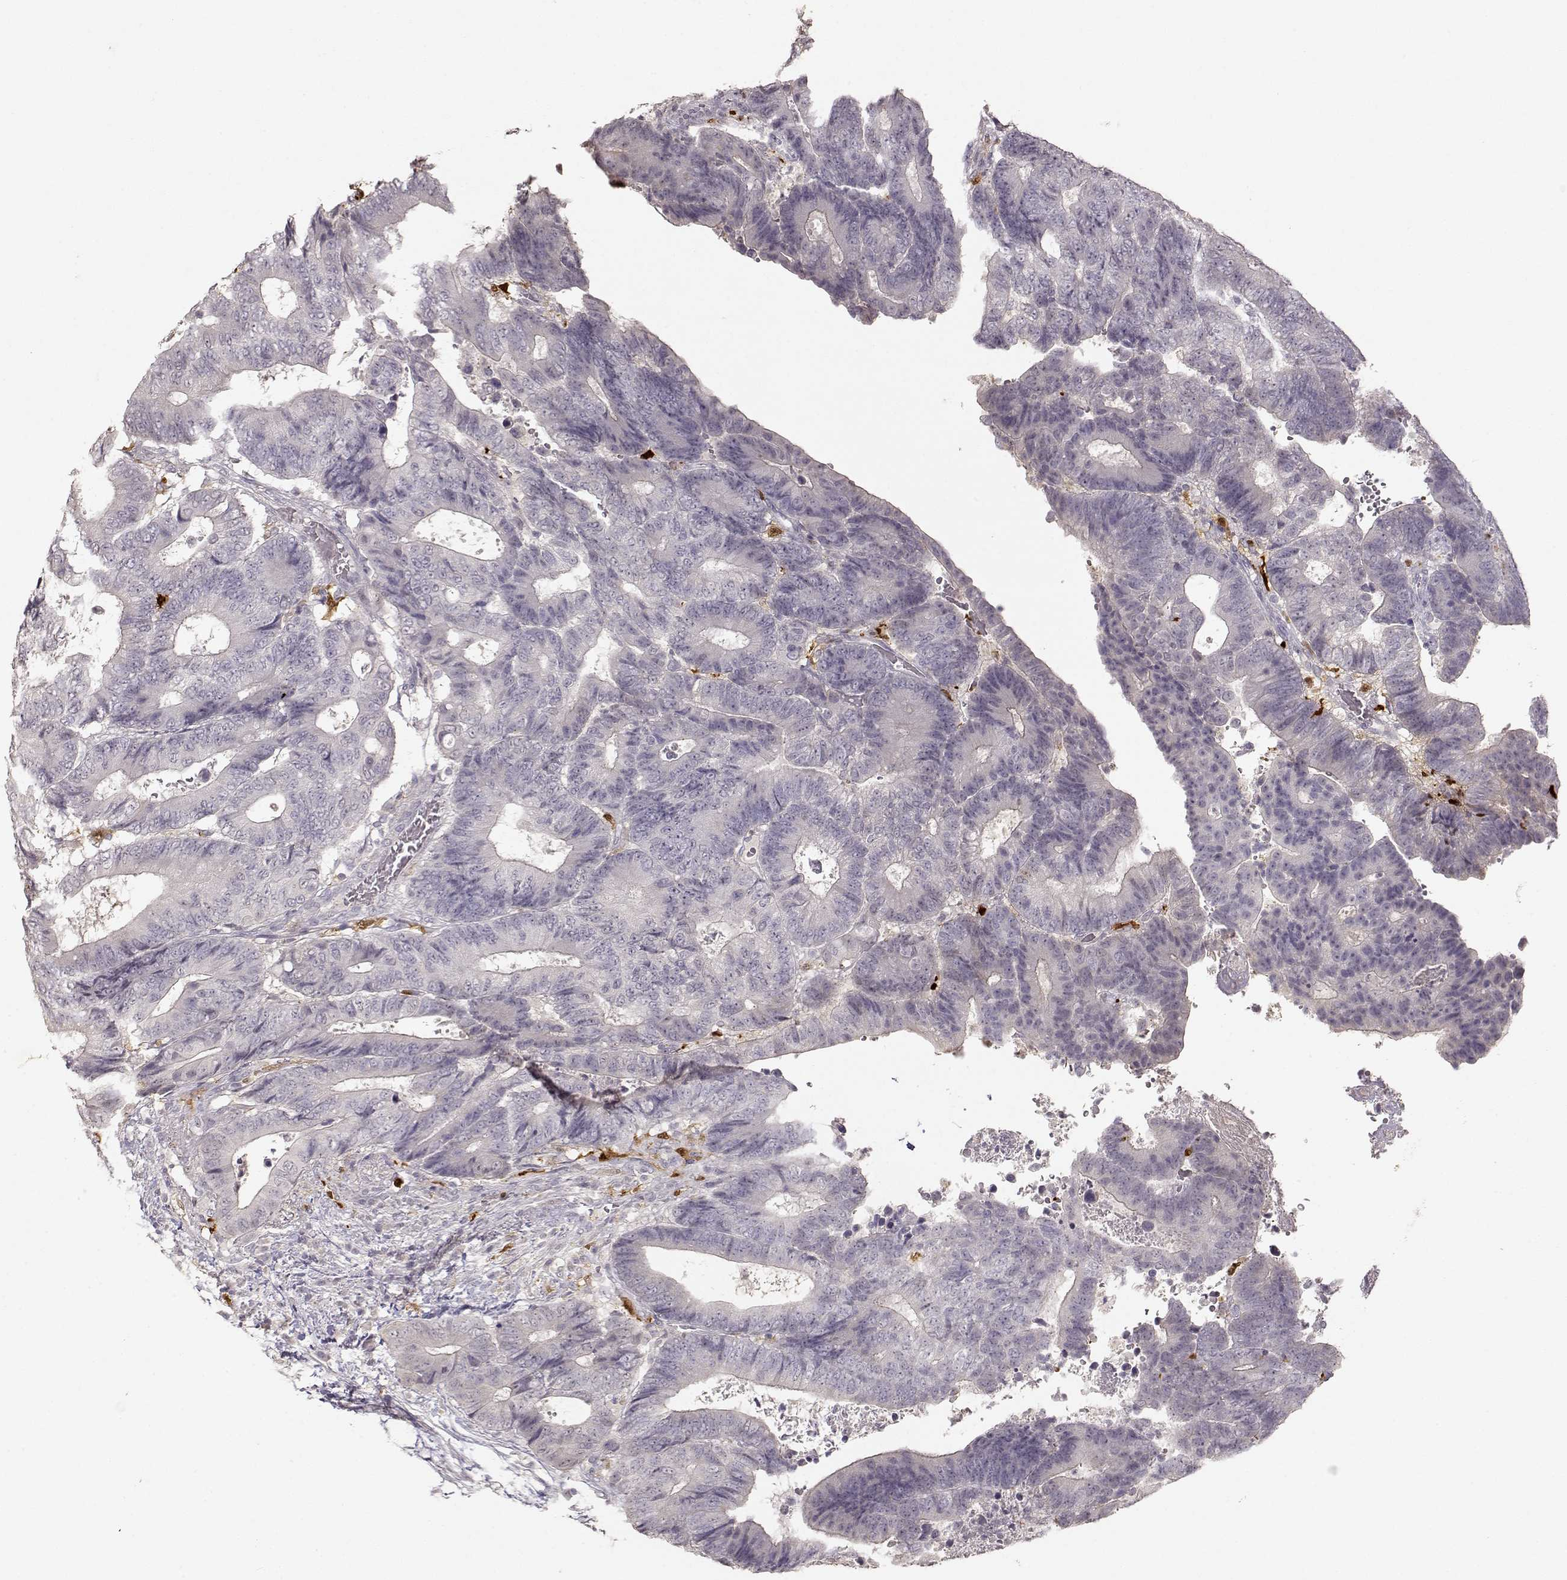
{"staining": {"intensity": "negative", "quantity": "none", "location": "none"}, "tissue": "colorectal cancer", "cell_type": "Tumor cells", "image_type": "cancer", "snomed": [{"axis": "morphology", "description": "Adenocarcinoma, NOS"}, {"axis": "topography", "description": "Colon"}], "caption": "Histopathology image shows no significant protein expression in tumor cells of colorectal cancer. (Brightfield microscopy of DAB (3,3'-diaminobenzidine) immunohistochemistry at high magnification).", "gene": "S100B", "patient": {"sex": "female", "age": 48}}